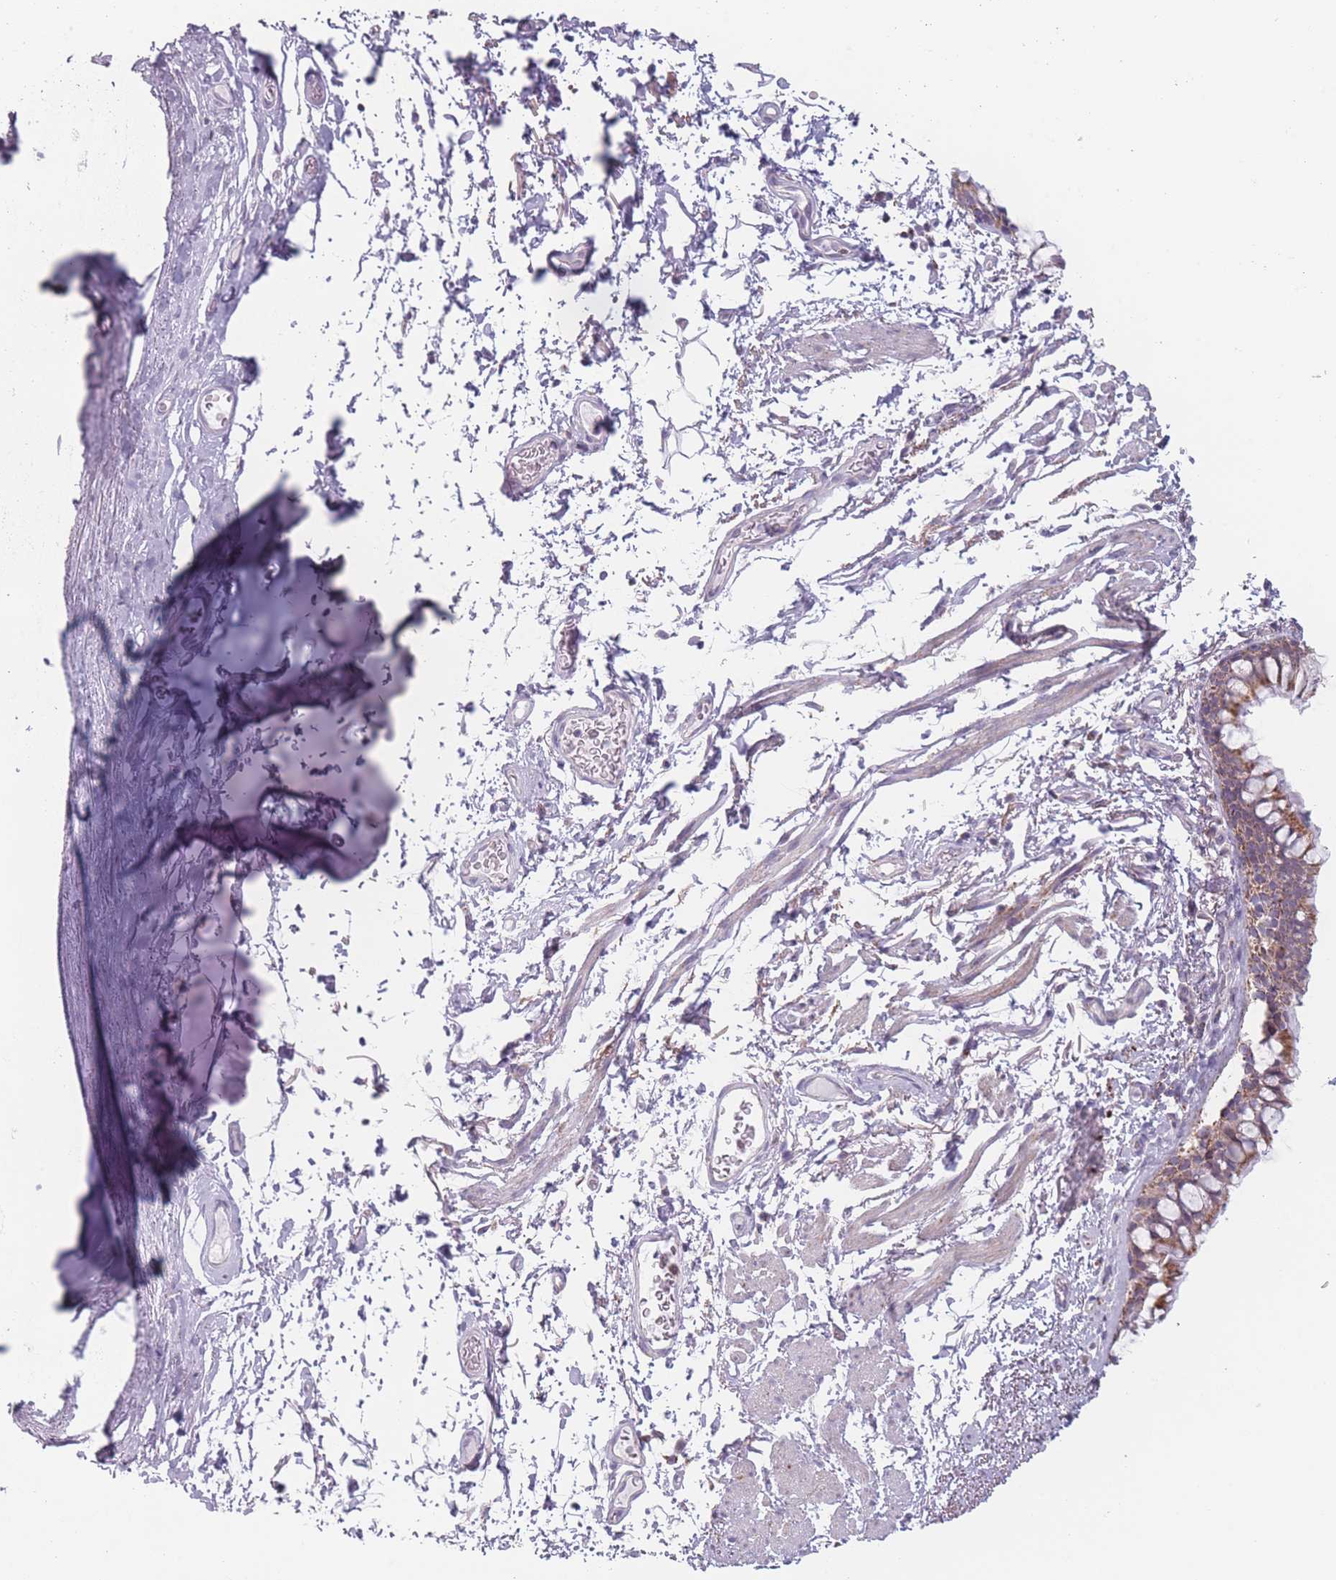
{"staining": {"intensity": "moderate", "quantity": ">75%", "location": "cytoplasmic/membranous"}, "tissue": "bronchus", "cell_type": "Respiratory epithelial cells", "image_type": "normal", "snomed": [{"axis": "morphology", "description": "Normal tissue, NOS"}, {"axis": "topography", "description": "Cartilage tissue"}, {"axis": "topography", "description": "Bronchus"}], "caption": "Protein staining of normal bronchus shows moderate cytoplasmic/membranous staining in about >75% of respiratory epithelial cells.", "gene": "DCHS1", "patient": {"sex": "female", "age": 73}}